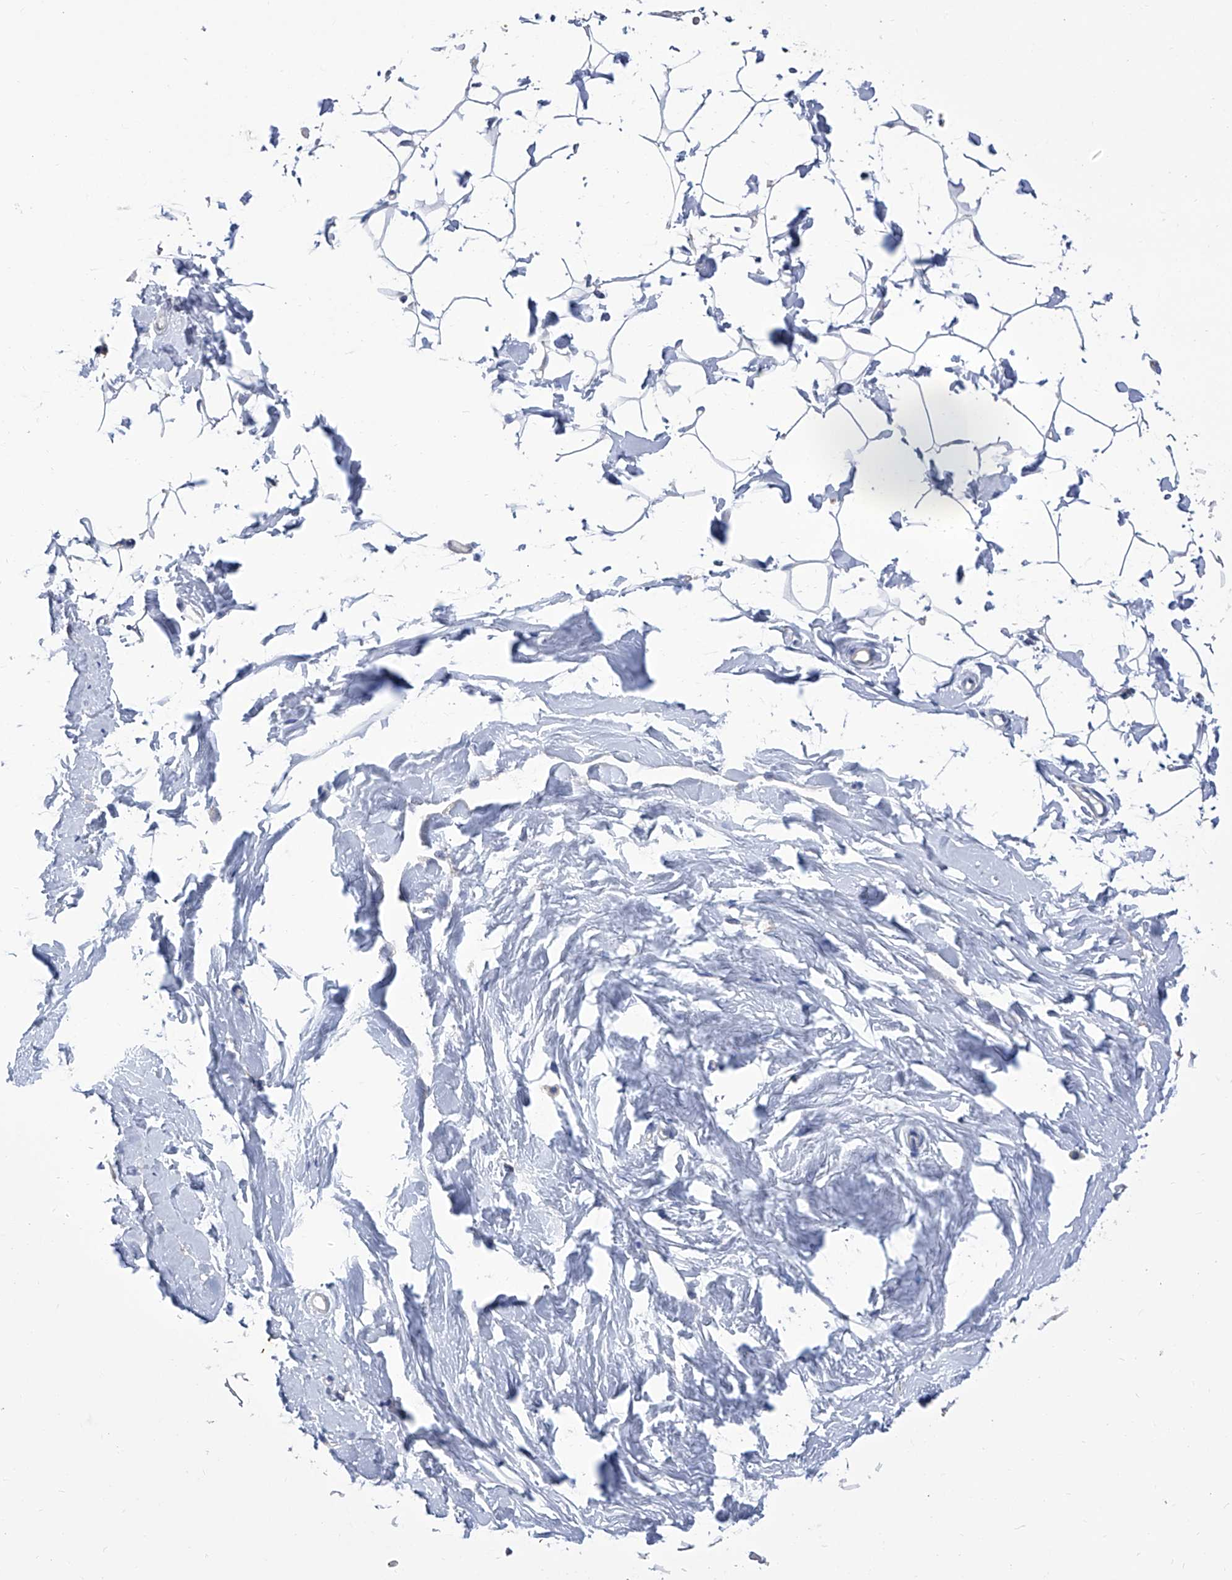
{"staining": {"intensity": "negative", "quantity": "none", "location": "none"}, "tissue": "adipose tissue", "cell_type": "Adipocytes", "image_type": "normal", "snomed": [{"axis": "morphology", "description": "Normal tissue, NOS"}, {"axis": "topography", "description": "Breast"}], "caption": "An immunohistochemistry image of unremarkable adipose tissue is shown. There is no staining in adipocytes of adipose tissue. (Stains: DAB (3,3'-diaminobenzidine) IHC with hematoxylin counter stain, Microscopy: brightfield microscopy at high magnification).", "gene": "SMS", "patient": {"sex": "female", "age": 23}}